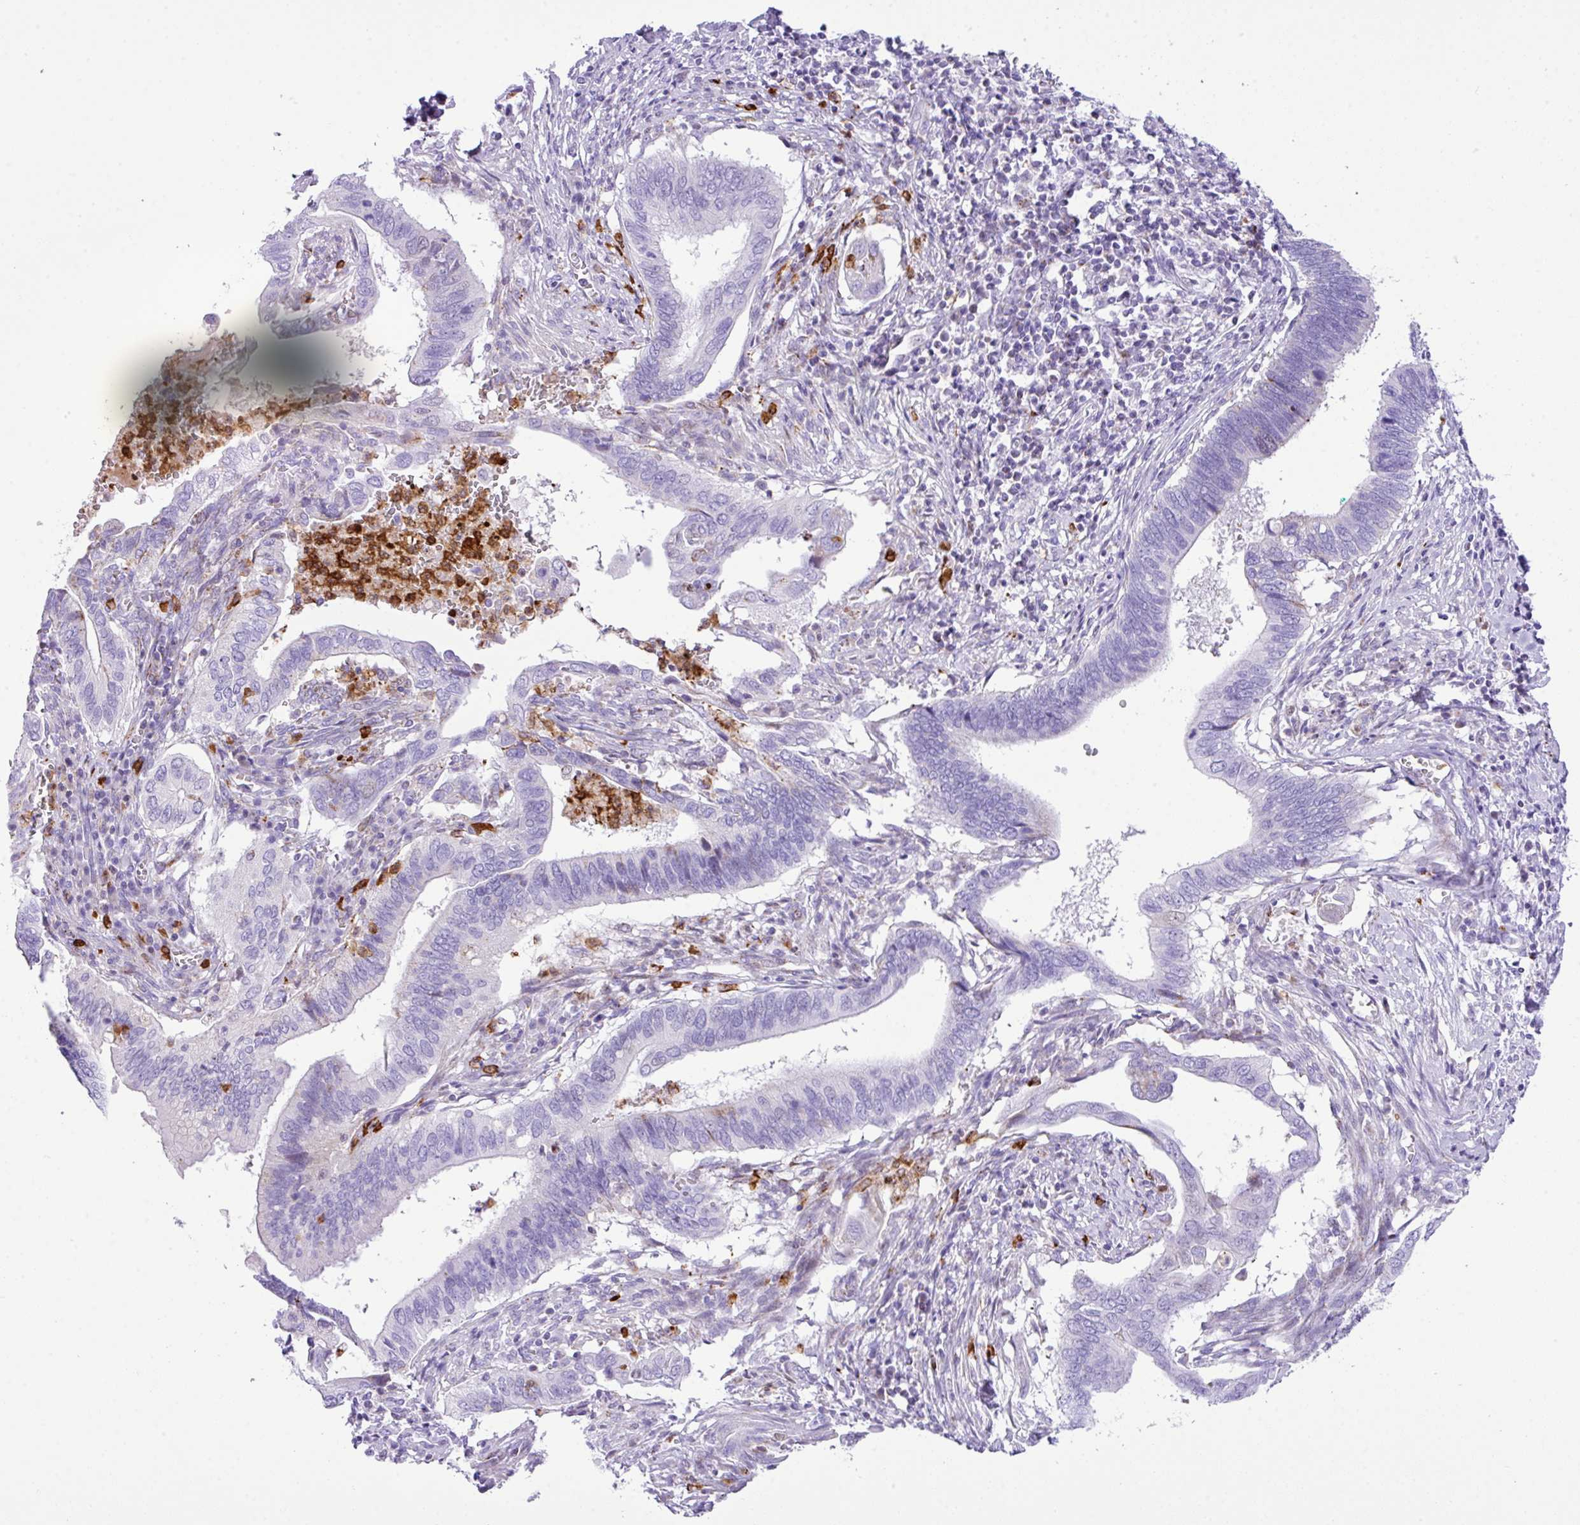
{"staining": {"intensity": "negative", "quantity": "none", "location": "none"}, "tissue": "cervical cancer", "cell_type": "Tumor cells", "image_type": "cancer", "snomed": [{"axis": "morphology", "description": "Adenocarcinoma, NOS"}, {"axis": "topography", "description": "Cervix"}], "caption": "Tumor cells show no significant positivity in adenocarcinoma (cervical).", "gene": "RCAN2", "patient": {"sex": "female", "age": 42}}